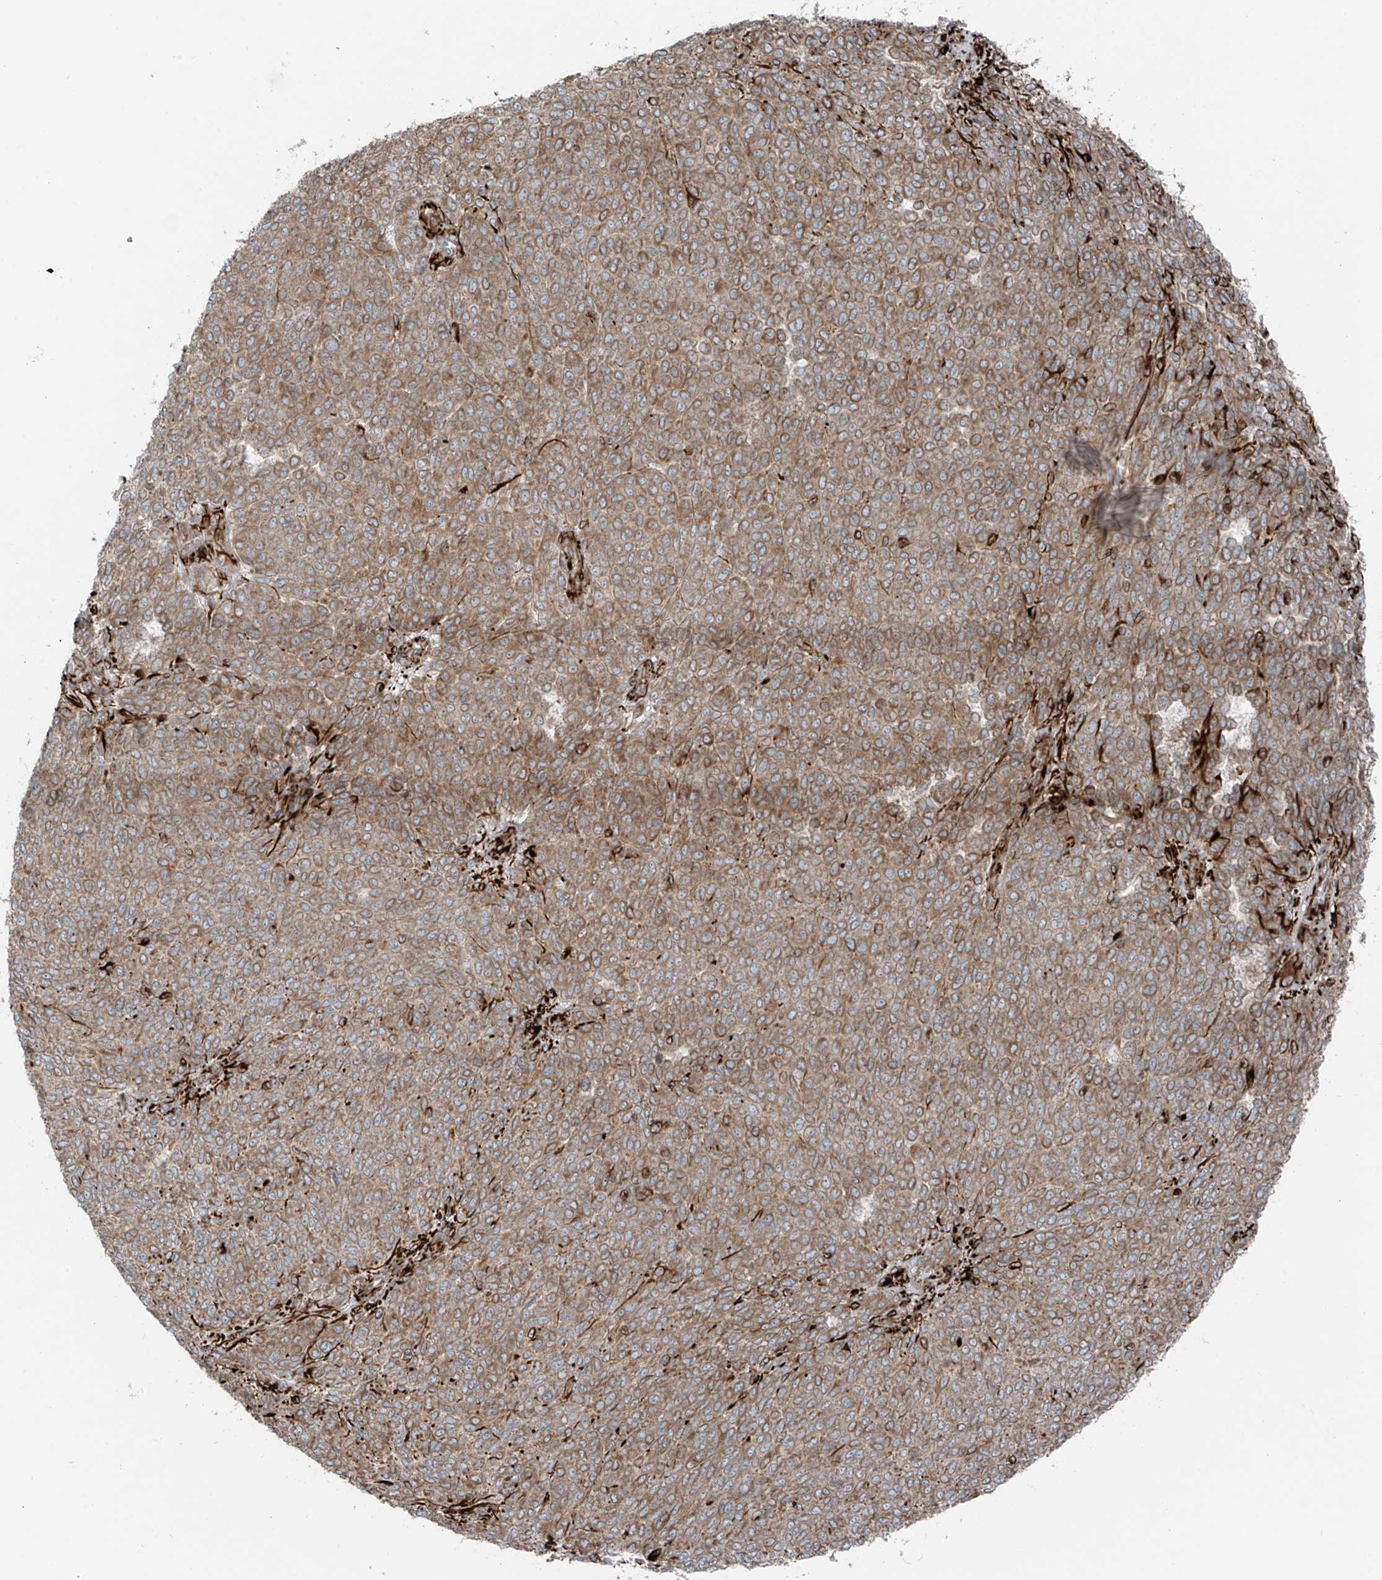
{"staining": {"intensity": "moderate", "quantity": ">75%", "location": "cytoplasmic/membranous"}, "tissue": "melanoma", "cell_type": "Tumor cells", "image_type": "cancer", "snomed": [{"axis": "morphology", "description": "Malignant melanoma, NOS"}, {"axis": "topography", "description": "Skin"}], "caption": "The photomicrograph exhibits staining of malignant melanoma, revealing moderate cytoplasmic/membranous protein expression (brown color) within tumor cells. Immunohistochemistry stains the protein in brown and the nuclei are stained blue.", "gene": "ERLEC1", "patient": {"sex": "male", "age": 49}}